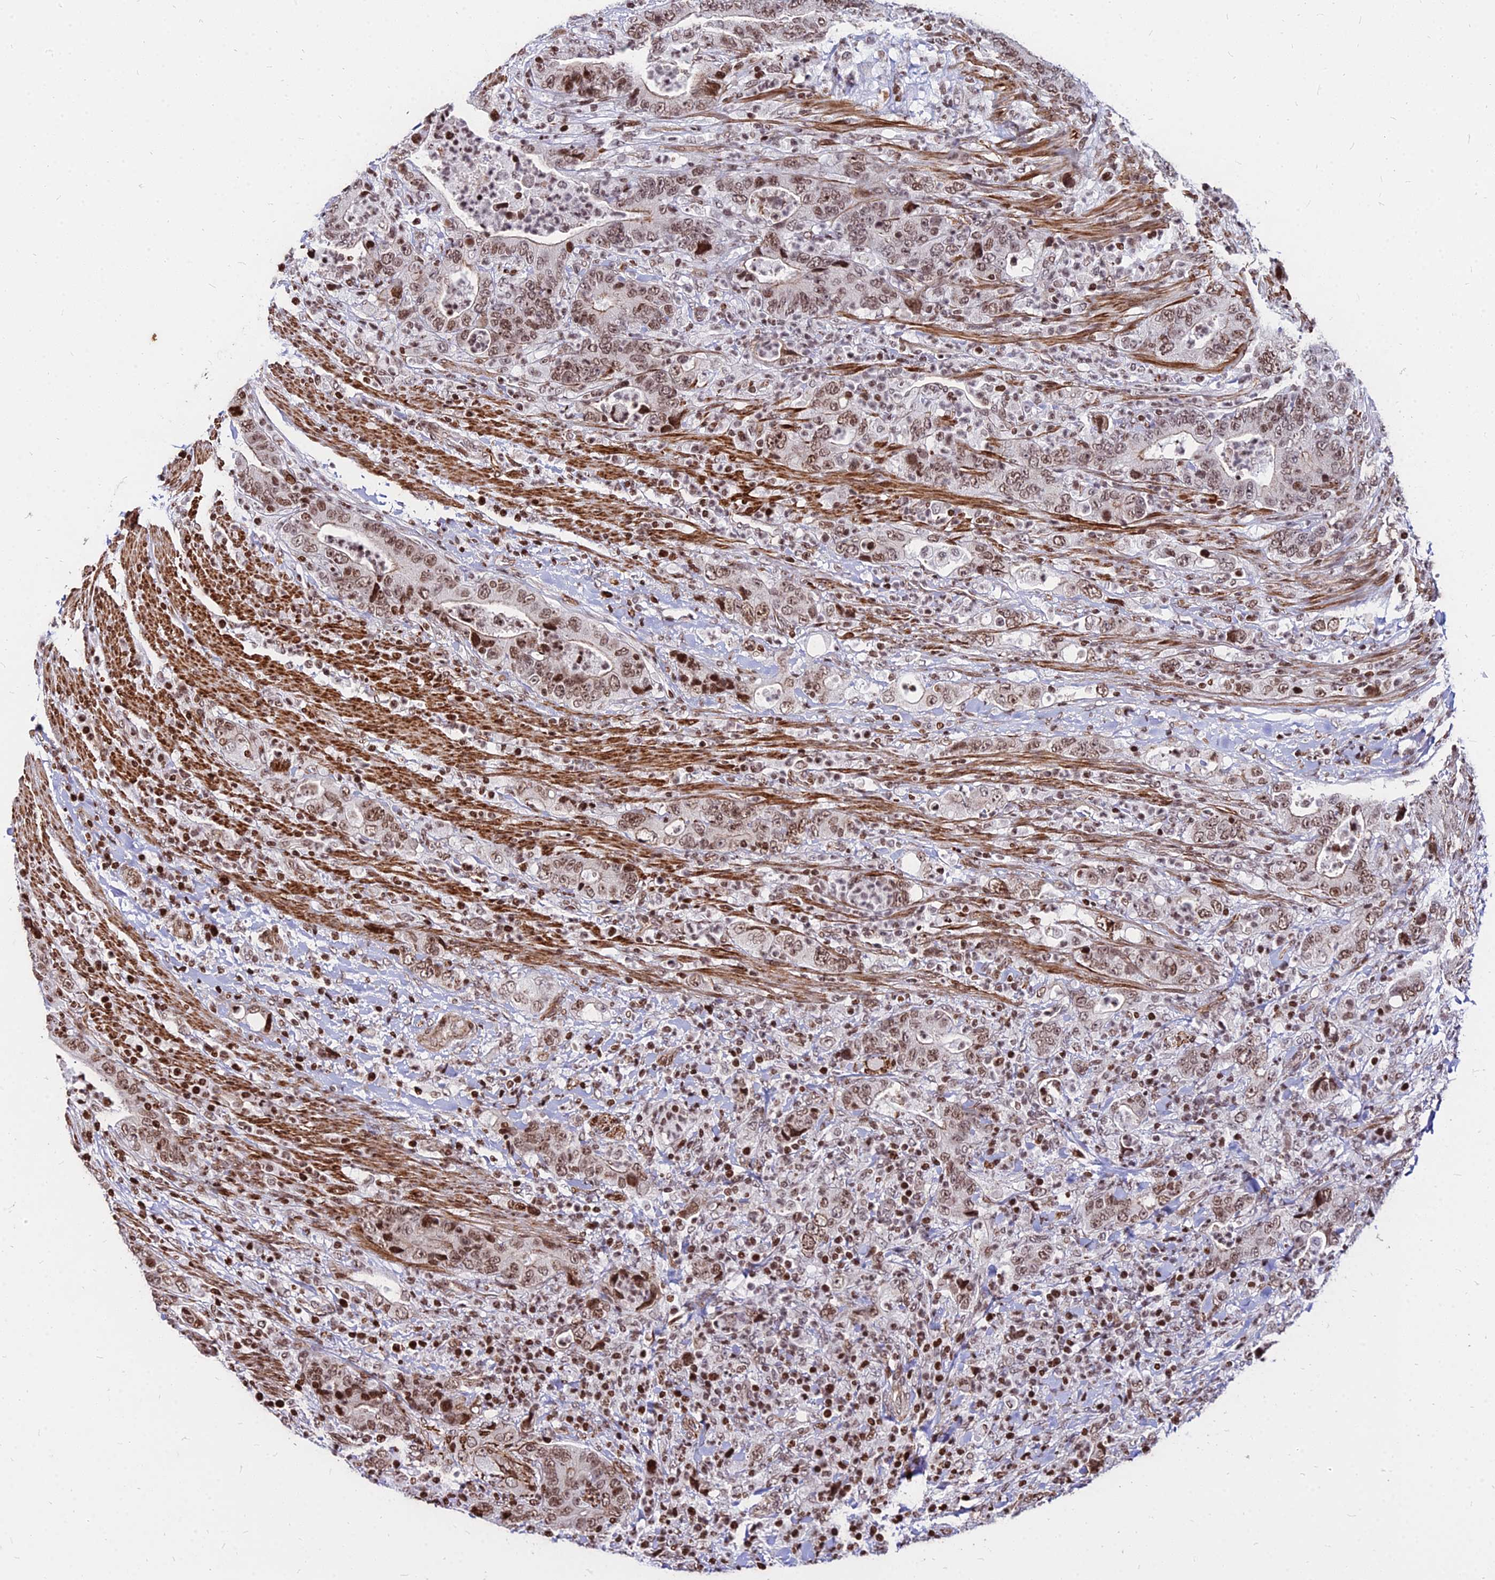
{"staining": {"intensity": "moderate", "quantity": ">75%", "location": "nuclear"}, "tissue": "colorectal cancer", "cell_type": "Tumor cells", "image_type": "cancer", "snomed": [{"axis": "morphology", "description": "Adenocarcinoma, NOS"}, {"axis": "topography", "description": "Colon"}], "caption": "A medium amount of moderate nuclear expression is appreciated in approximately >75% of tumor cells in colorectal adenocarcinoma tissue.", "gene": "NYAP2", "patient": {"sex": "female", "age": 75}}